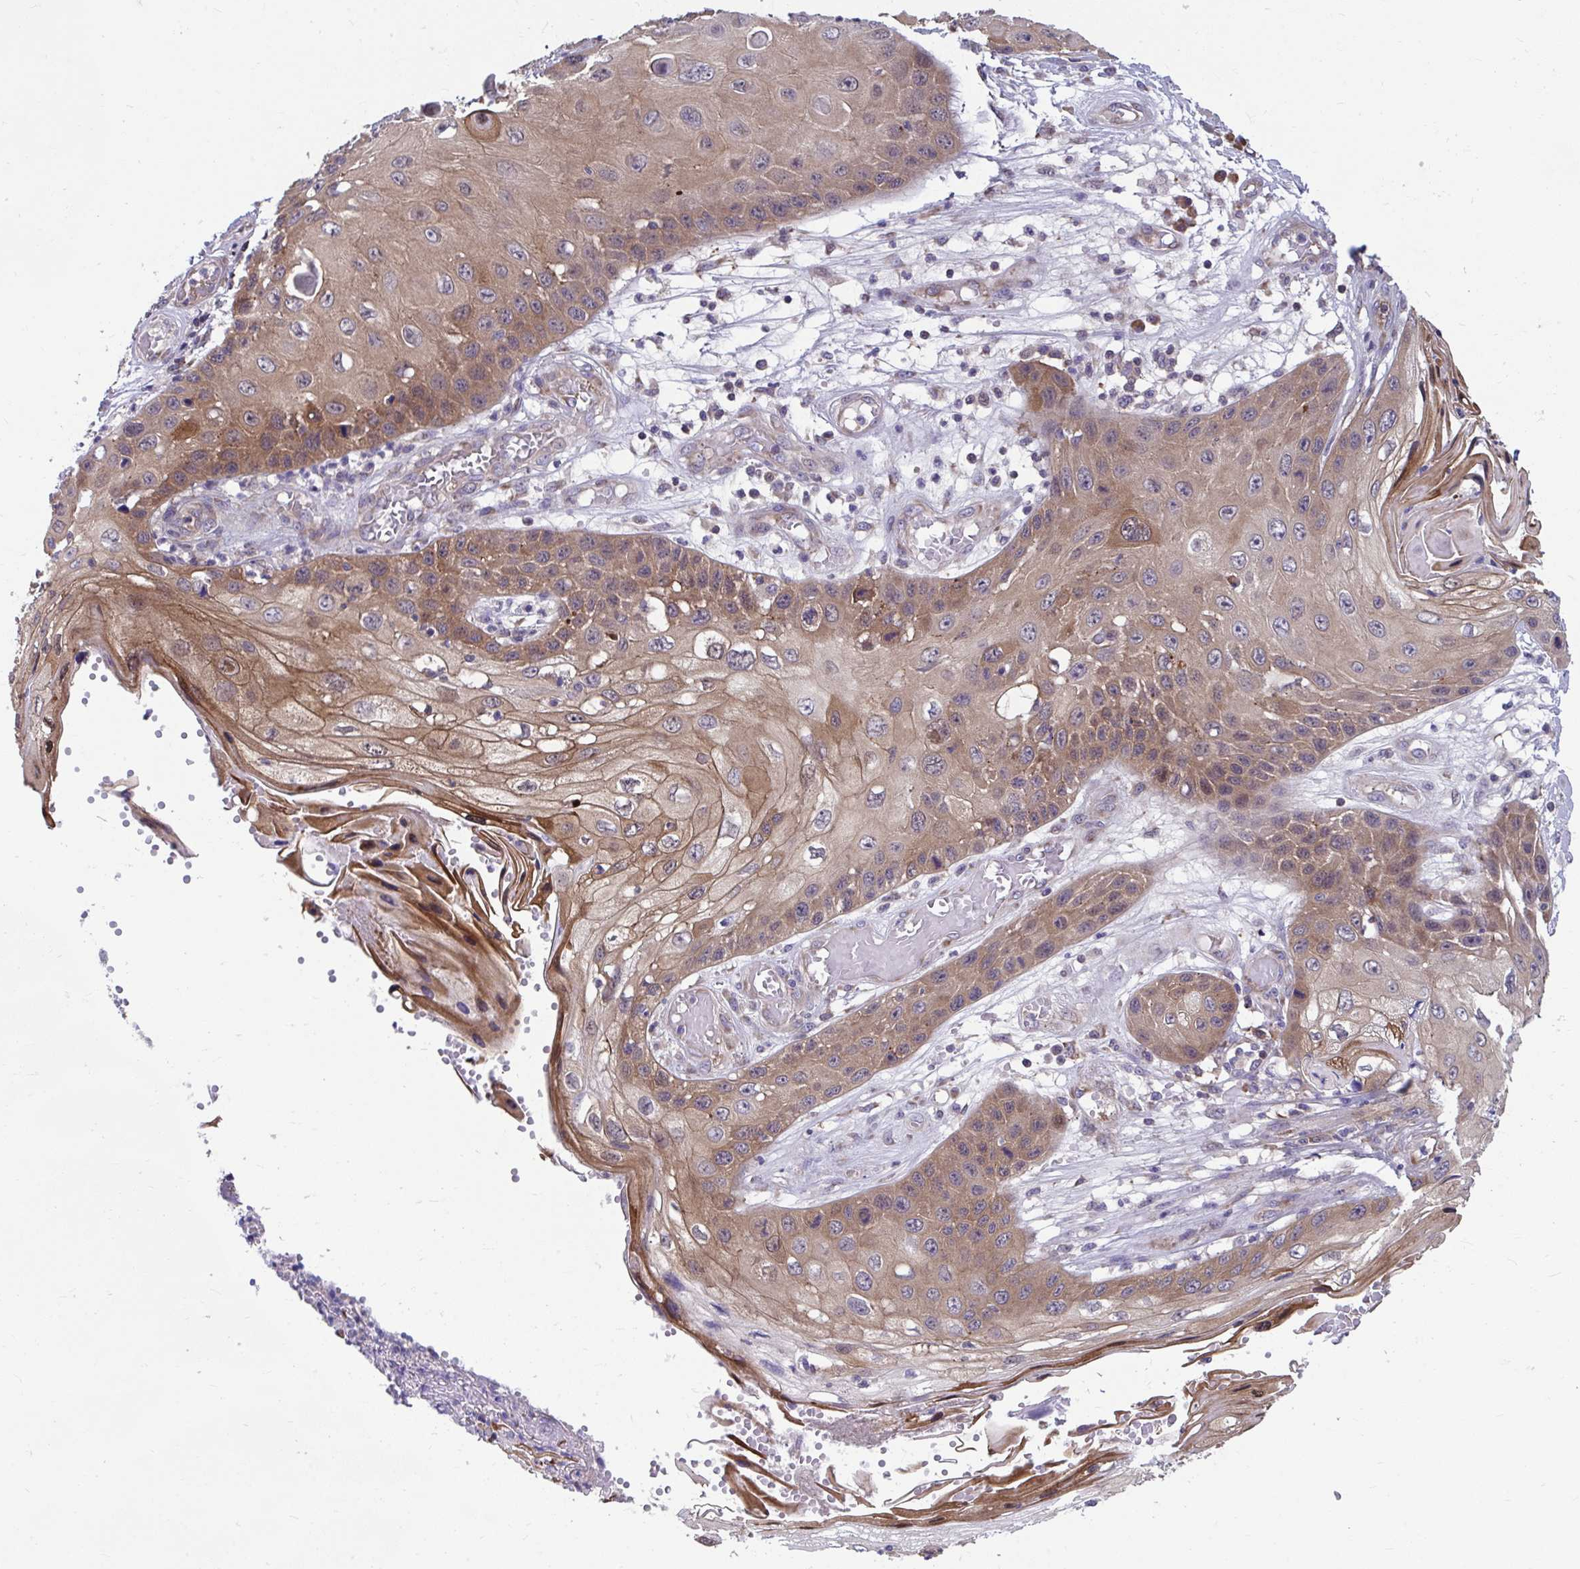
{"staining": {"intensity": "moderate", "quantity": "25%-75%", "location": "cytoplasmic/membranous"}, "tissue": "skin cancer", "cell_type": "Tumor cells", "image_type": "cancer", "snomed": [{"axis": "morphology", "description": "Squamous cell carcinoma, NOS"}, {"axis": "topography", "description": "Skin"}, {"axis": "topography", "description": "Vulva"}], "caption": "Immunohistochemistry photomicrograph of human skin cancer (squamous cell carcinoma) stained for a protein (brown), which reveals medium levels of moderate cytoplasmic/membranous positivity in approximately 25%-75% of tumor cells.", "gene": "PCDHB7", "patient": {"sex": "female", "age": 44}}